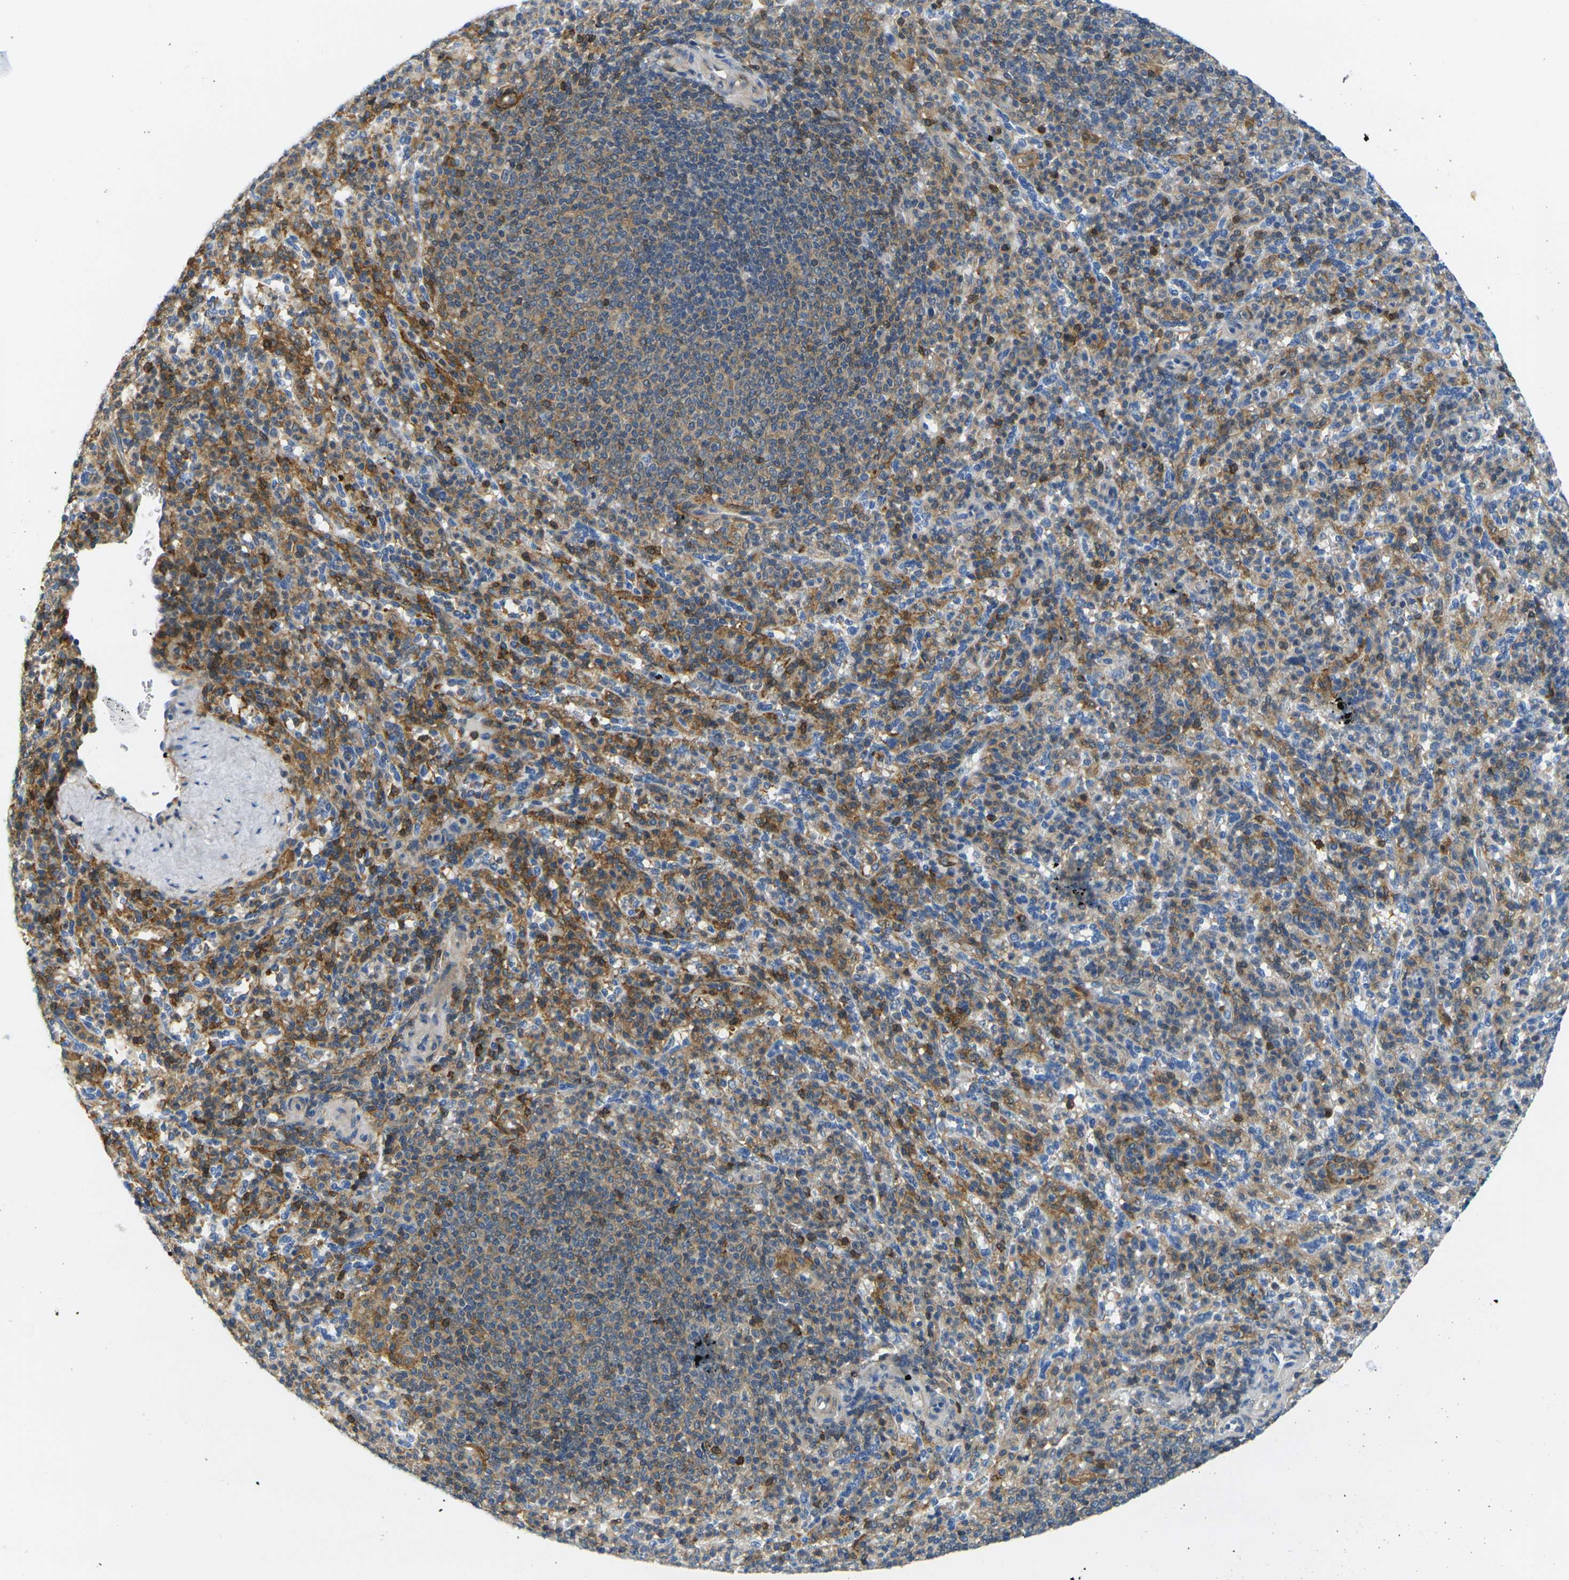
{"staining": {"intensity": "moderate", "quantity": "25%-75%", "location": "cytoplasmic/membranous"}, "tissue": "spleen", "cell_type": "Cells in red pulp", "image_type": "normal", "snomed": [{"axis": "morphology", "description": "Normal tissue, NOS"}, {"axis": "topography", "description": "Spleen"}], "caption": "Immunohistochemistry (DAB (3,3'-diaminobenzidine)) staining of unremarkable human spleen demonstrates moderate cytoplasmic/membranous protein positivity in approximately 25%-75% of cells in red pulp. The protein of interest is stained brown, and the nuclei are stained in blue (DAB (3,3'-diaminobenzidine) IHC with brightfield microscopy, high magnification).", "gene": "LASP1", "patient": {"sex": "male", "age": 36}}